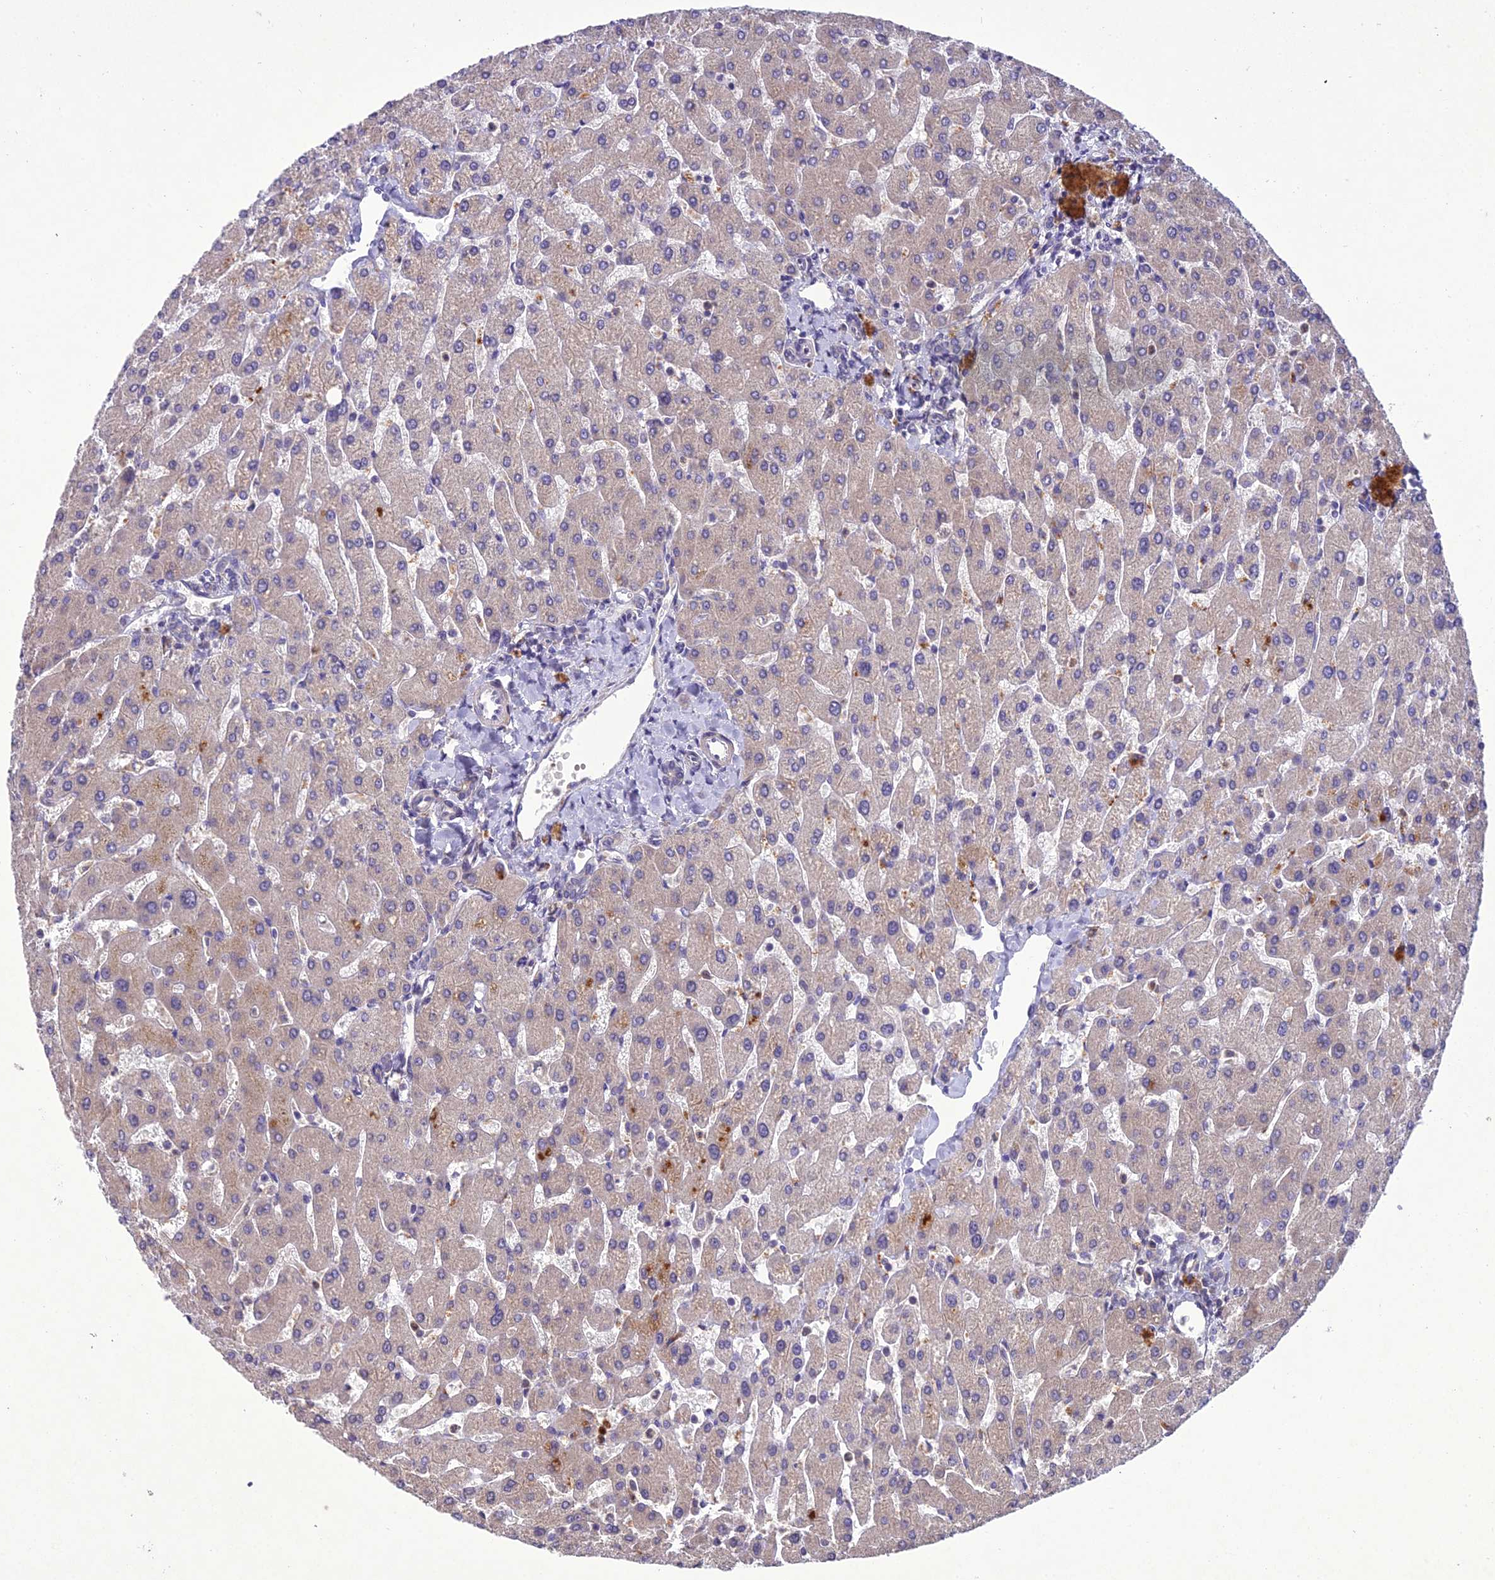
{"staining": {"intensity": "weak", "quantity": "<25%", "location": "cytoplasmic/membranous"}, "tissue": "liver", "cell_type": "Cholangiocytes", "image_type": "normal", "snomed": [{"axis": "morphology", "description": "Normal tissue, NOS"}, {"axis": "topography", "description": "Liver"}], "caption": "Benign liver was stained to show a protein in brown. There is no significant positivity in cholangiocytes. (Brightfield microscopy of DAB (3,3'-diaminobenzidine) immunohistochemistry at high magnification).", "gene": "CENPL", "patient": {"sex": "male", "age": 55}}